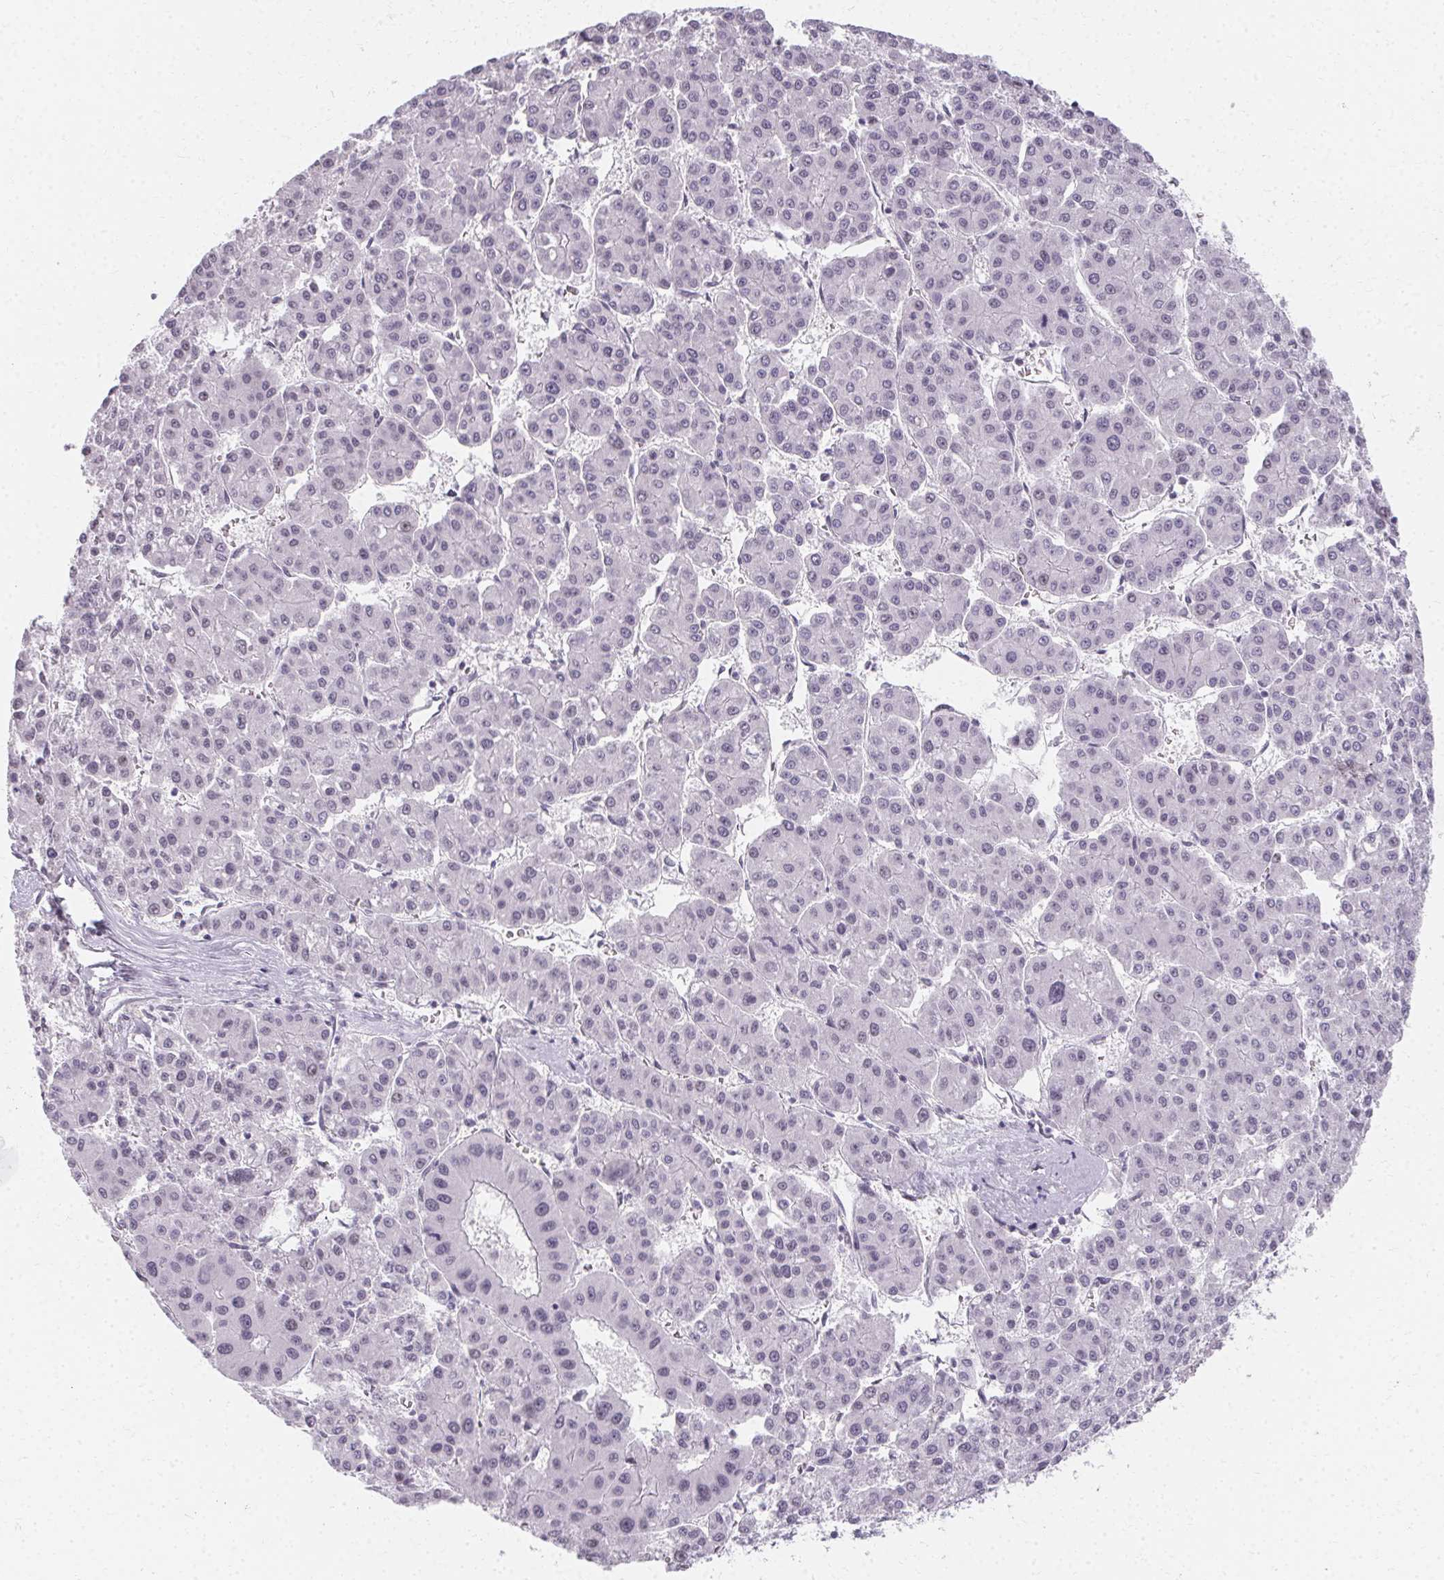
{"staining": {"intensity": "negative", "quantity": "none", "location": "none"}, "tissue": "liver cancer", "cell_type": "Tumor cells", "image_type": "cancer", "snomed": [{"axis": "morphology", "description": "Carcinoma, Hepatocellular, NOS"}, {"axis": "topography", "description": "Liver"}], "caption": "Human liver cancer (hepatocellular carcinoma) stained for a protein using IHC demonstrates no staining in tumor cells.", "gene": "SYNPR", "patient": {"sex": "male", "age": 73}}